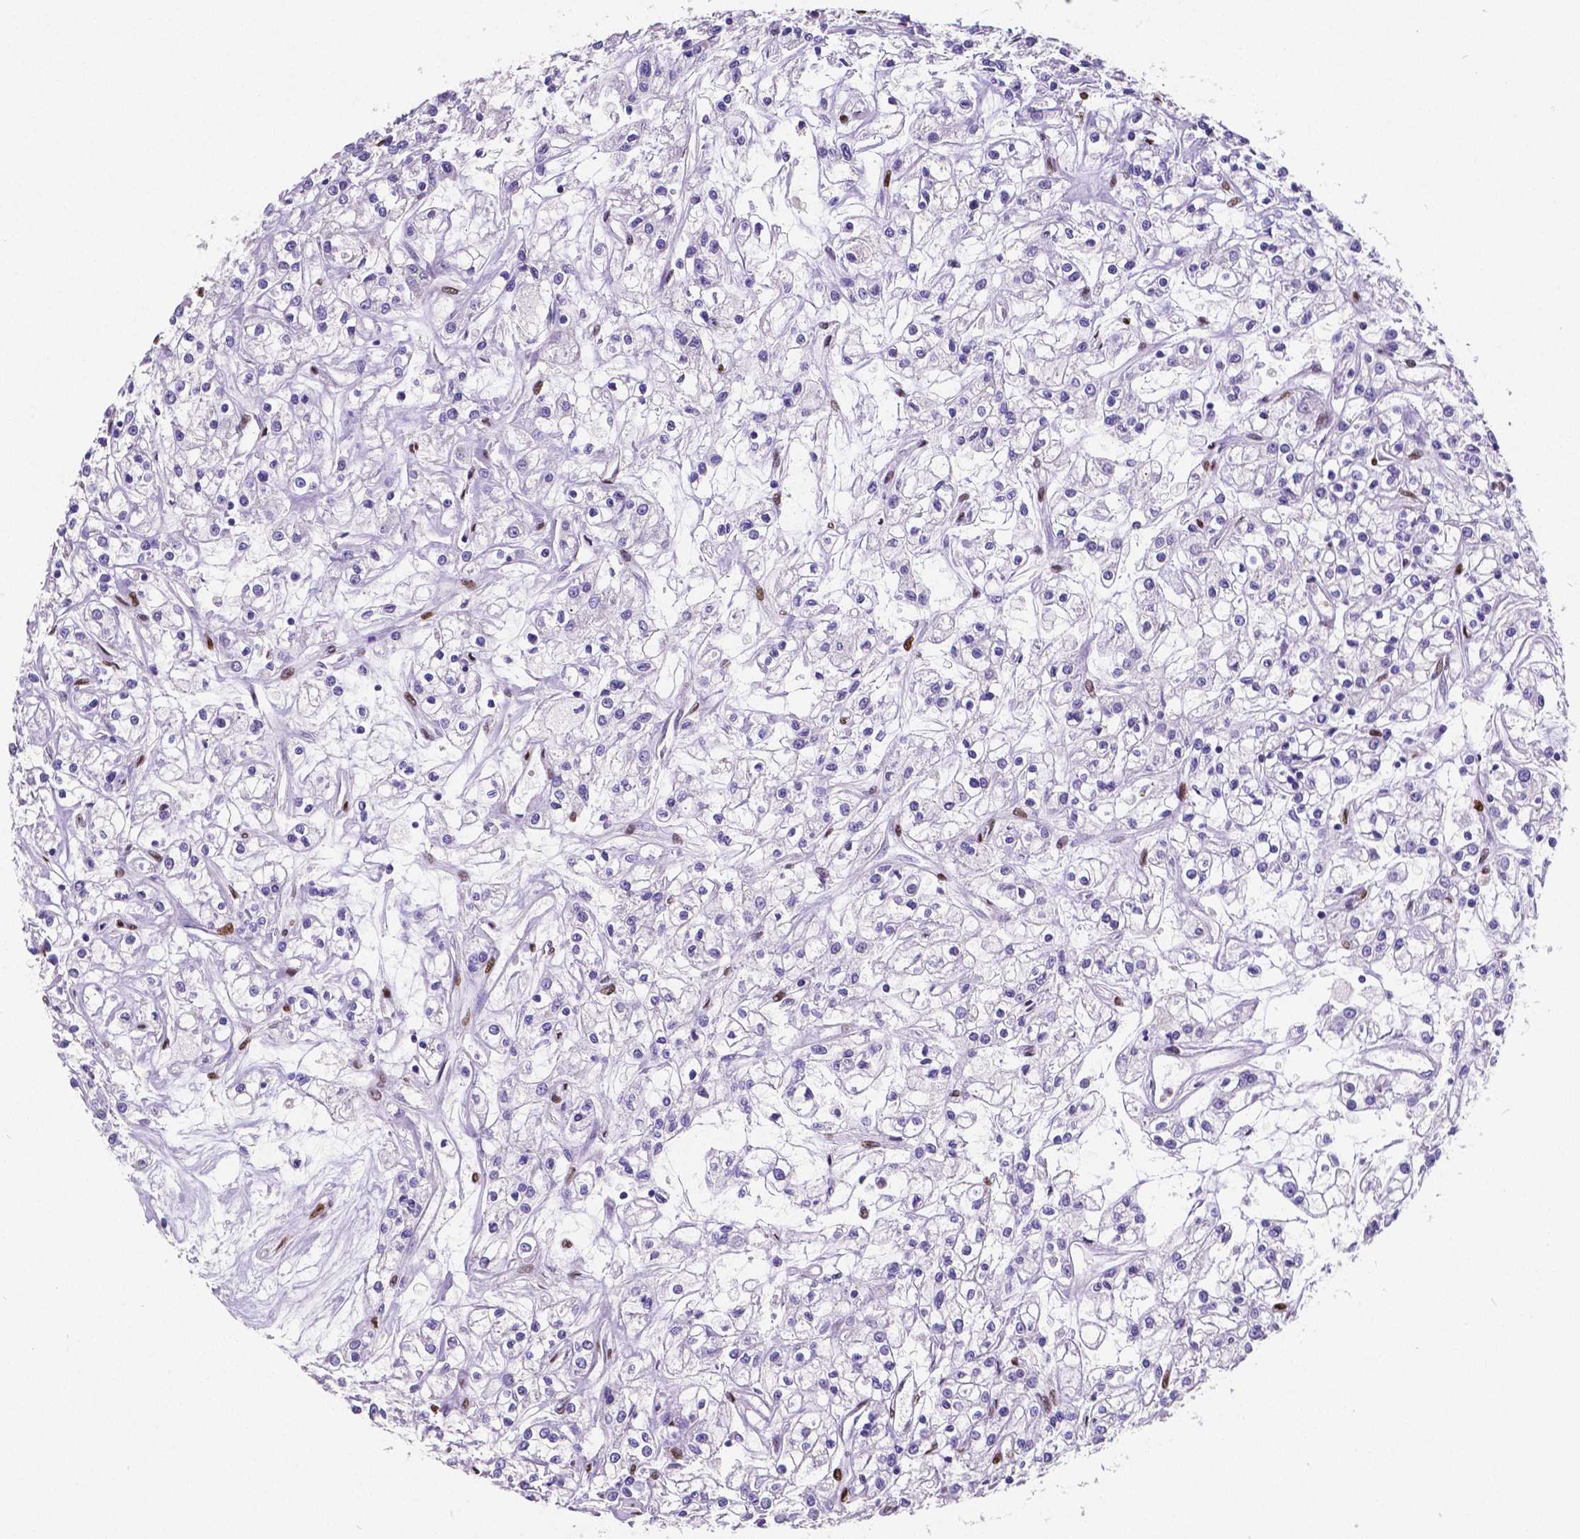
{"staining": {"intensity": "negative", "quantity": "none", "location": "none"}, "tissue": "renal cancer", "cell_type": "Tumor cells", "image_type": "cancer", "snomed": [{"axis": "morphology", "description": "Adenocarcinoma, NOS"}, {"axis": "topography", "description": "Kidney"}], "caption": "This image is of renal cancer stained with immunohistochemistry (IHC) to label a protein in brown with the nuclei are counter-stained blue. There is no positivity in tumor cells.", "gene": "MEF2C", "patient": {"sex": "female", "age": 59}}